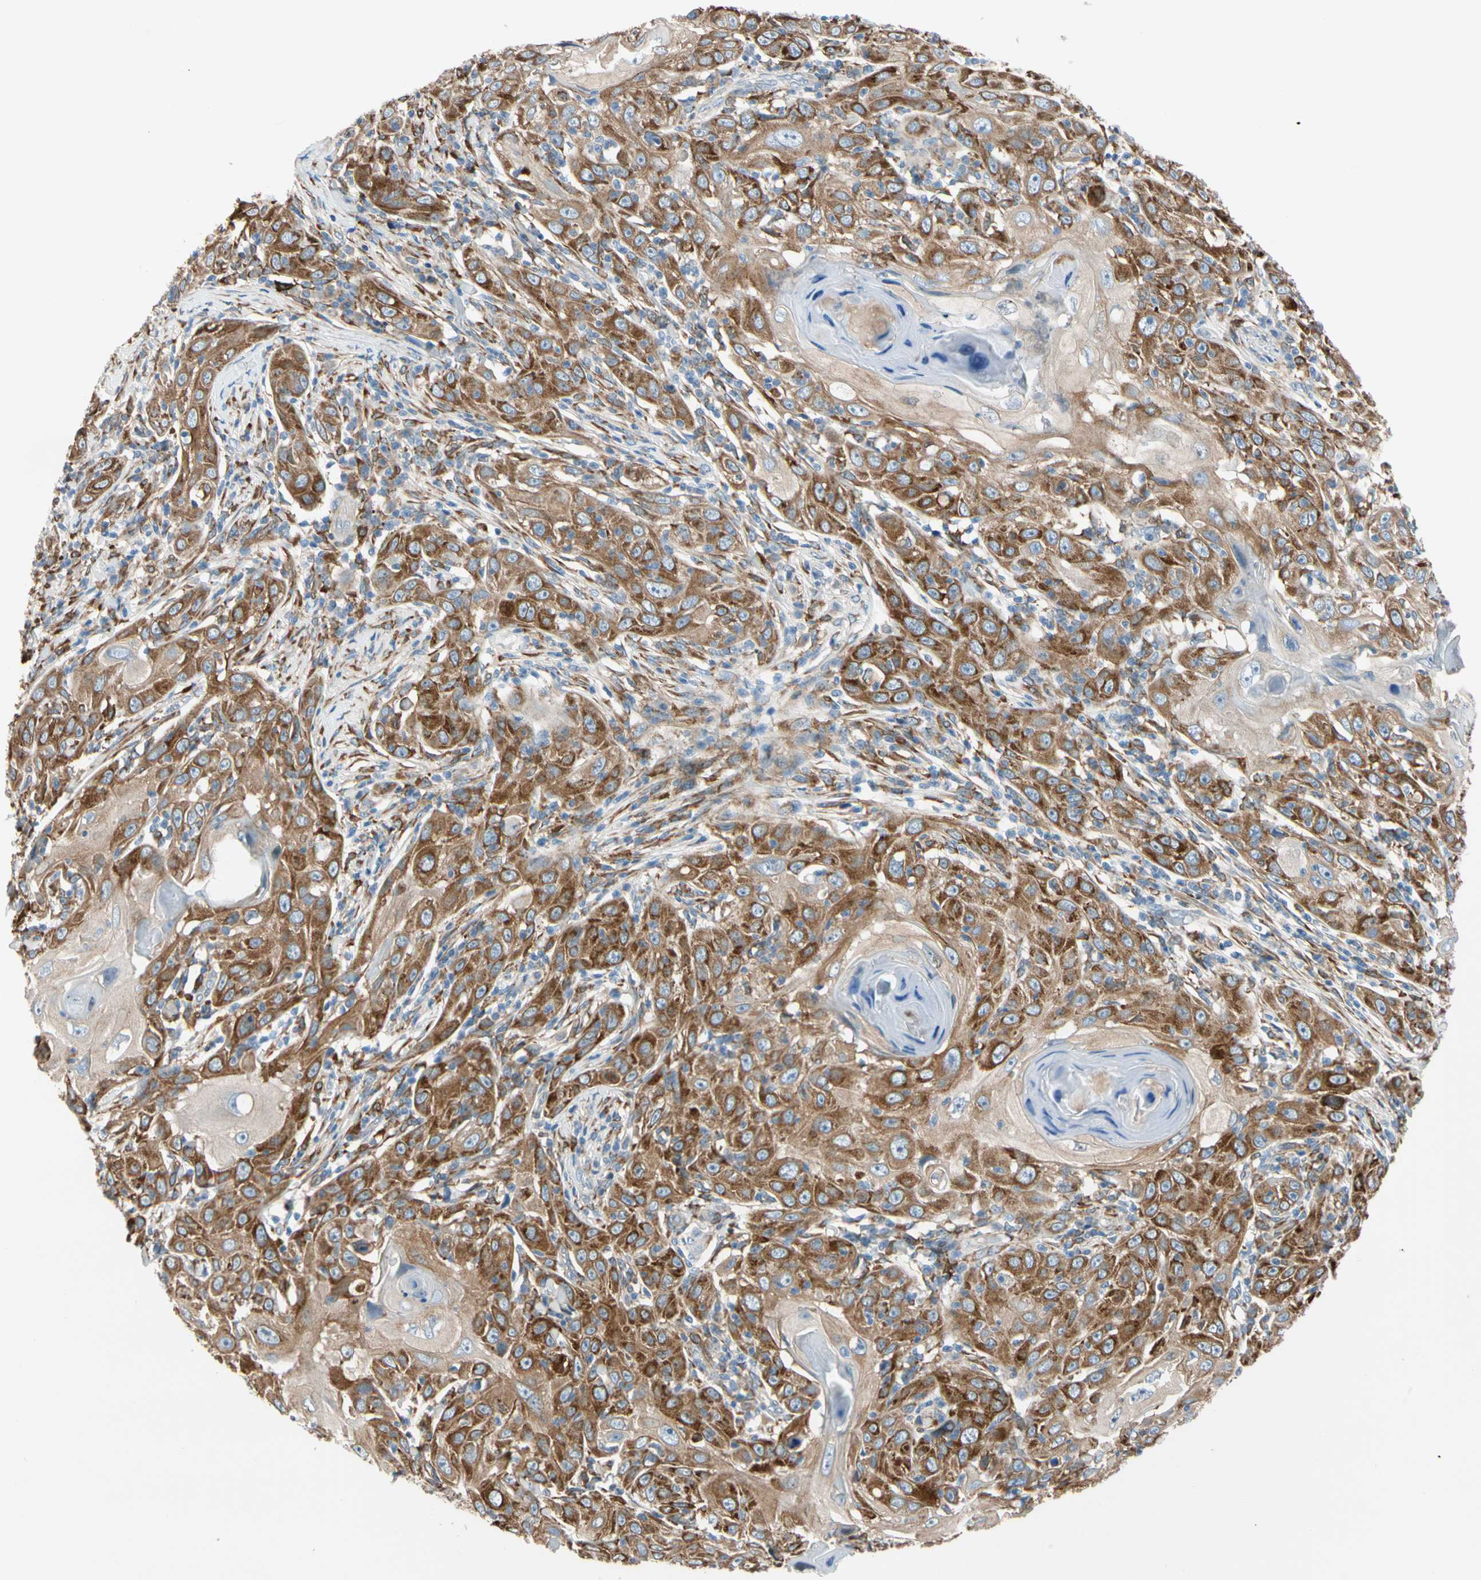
{"staining": {"intensity": "strong", "quantity": ">75%", "location": "cytoplasmic/membranous"}, "tissue": "skin cancer", "cell_type": "Tumor cells", "image_type": "cancer", "snomed": [{"axis": "morphology", "description": "Squamous cell carcinoma, NOS"}, {"axis": "topography", "description": "Skin"}], "caption": "The immunohistochemical stain labels strong cytoplasmic/membranous positivity in tumor cells of skin cancer tissue. The staining is performed using DAB brown chromogen to label protein expression. The nuclei are counter-stained blue using hematoxylin.", "gene": "LRPAP1", "patient": {"sex": "female", "age": 88}}